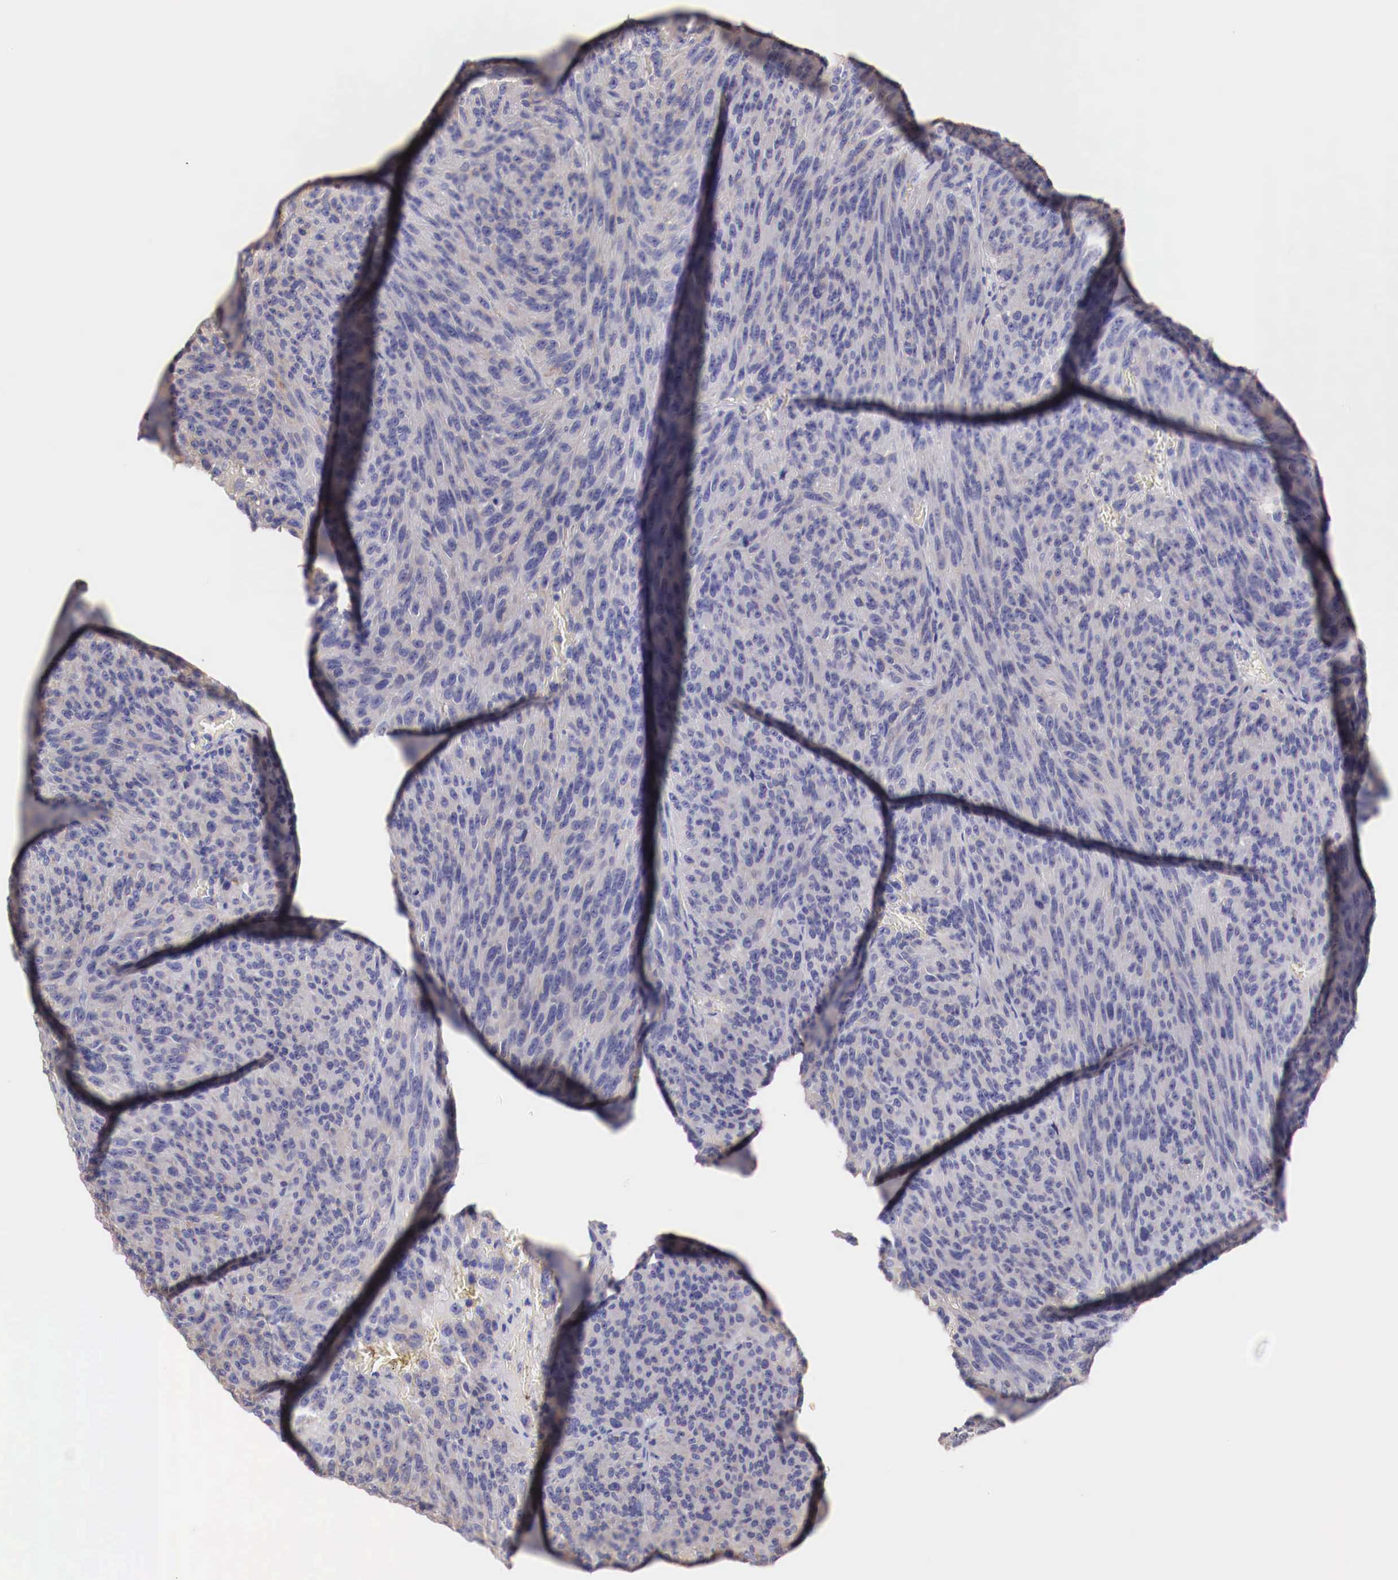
{"staining": {"intensity": "negative", "quantity": "none", "location": "none"}, "tissue": "melanoma", "cell_type": "Tumor cells", "image_type": "cancer", "snomed": [{"axis": "morphology", "description": "Malignant melanoma, NOS"}, {"axis": "topography", "description": "Skin"}], "caption": "DAB (3,3'-diaminobenzidine) immunohistochemical staining of human melanoma displays no significant expression in tumor cells. (DAB (3,3'-diaminobenzidine) immunohistochemistry visualized using brightfield microscopy, high magnification).", "gene": "PITPNA", "patient": {"sex": "male", "age": 76}}